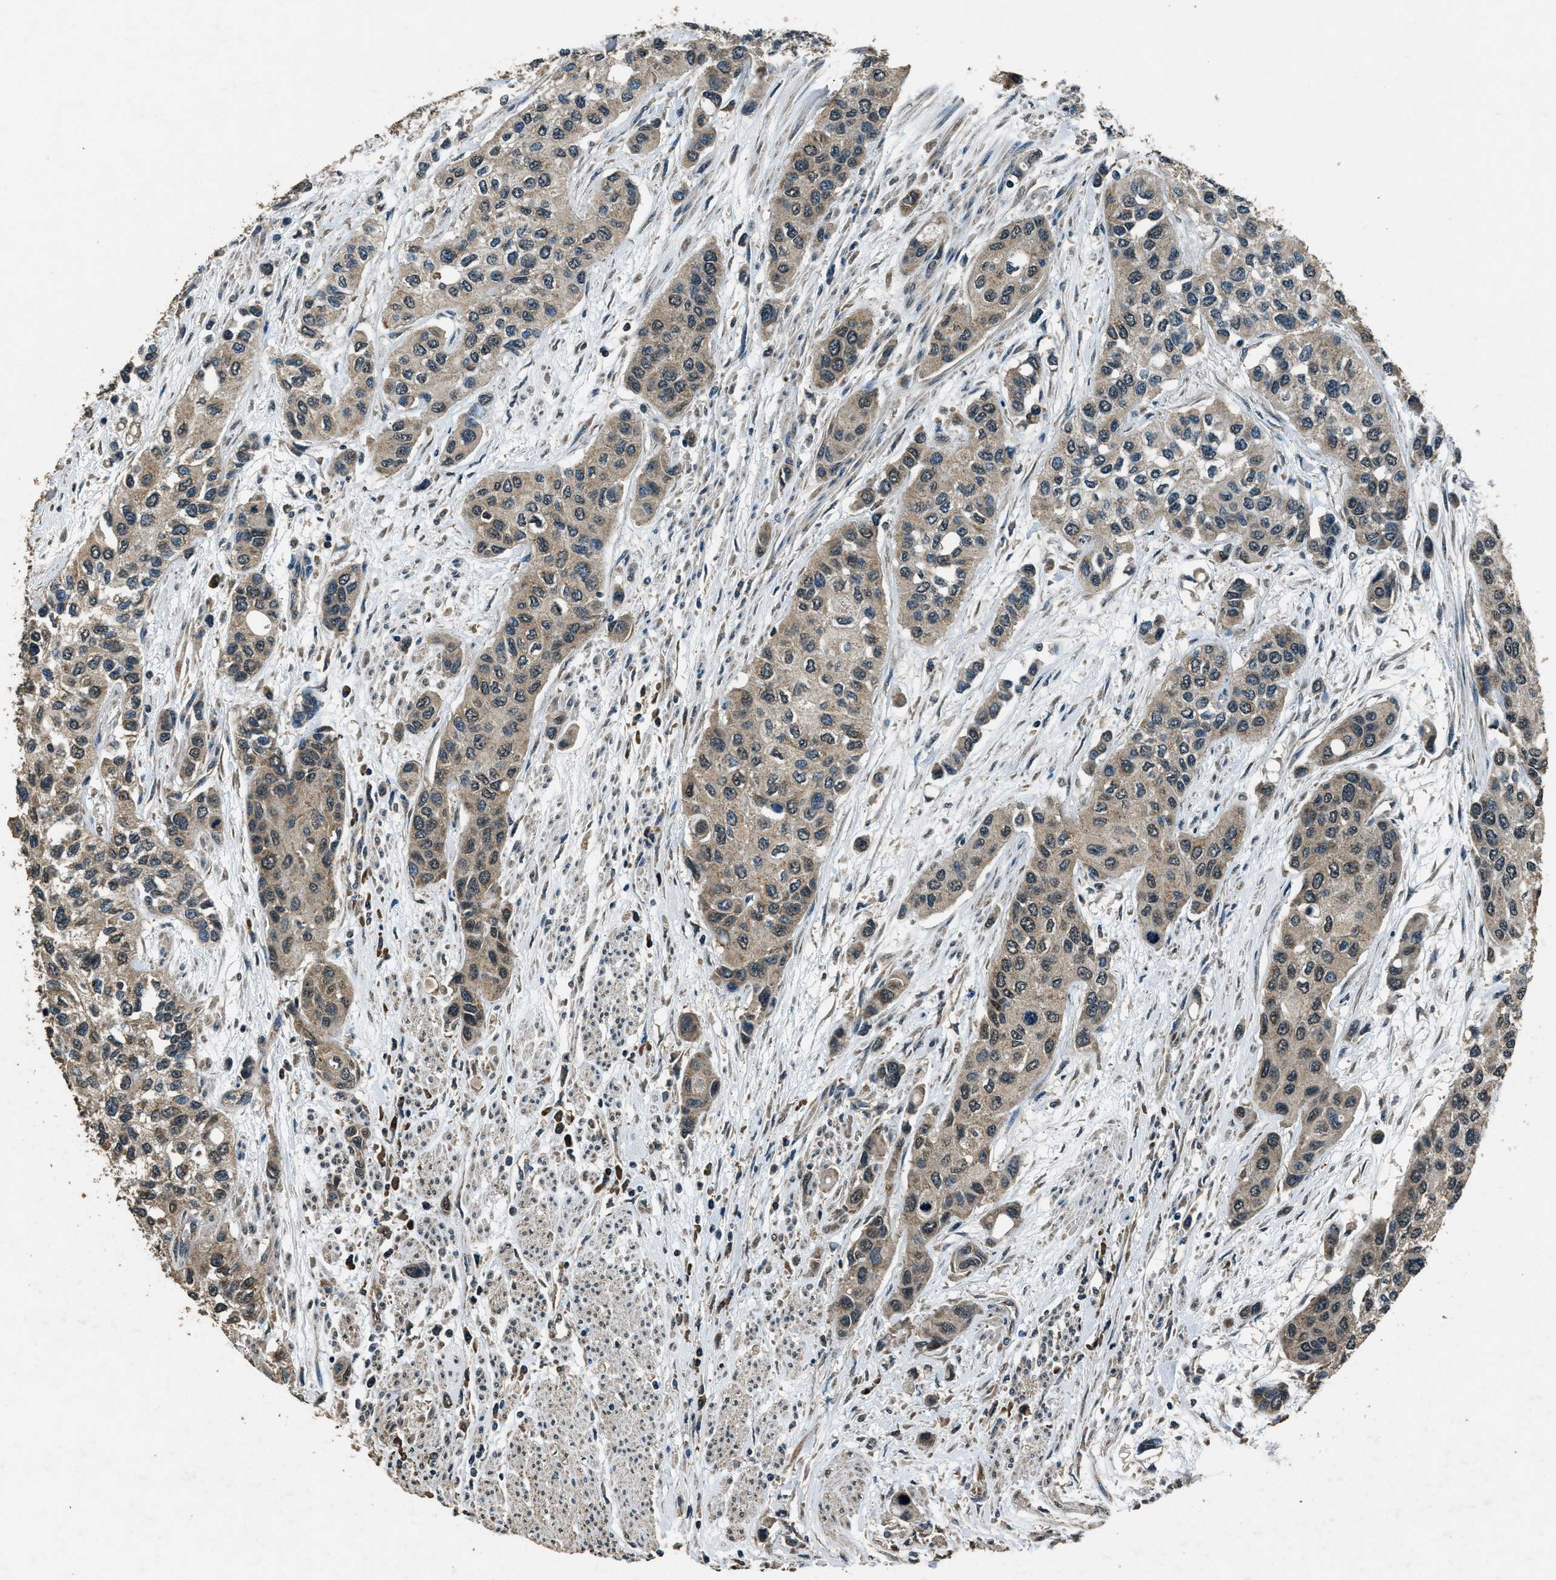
{"staining": {"intensity": "weak", "quantity": ">75%", "location": "cytoplasmic/membranous"}, "tissue": "urothelial cancer", "cell_type": "Tumor cells", "image_type": "cancer", "snomed": [{"axis": "morphology", "description": "Urothelial carcinoma, High grade"}, {"axis": "topography", "description": "Urinary bladder"}], "caption": "Immunohistochemistry image of human urothelial cancer stained for a protein (brown), which displays low levels of weak cytoplasmic/membranous staining in approximately >75% of tumor cells.", "gene": "SALL3", "patient": {"sex": "female", "age": 56}}